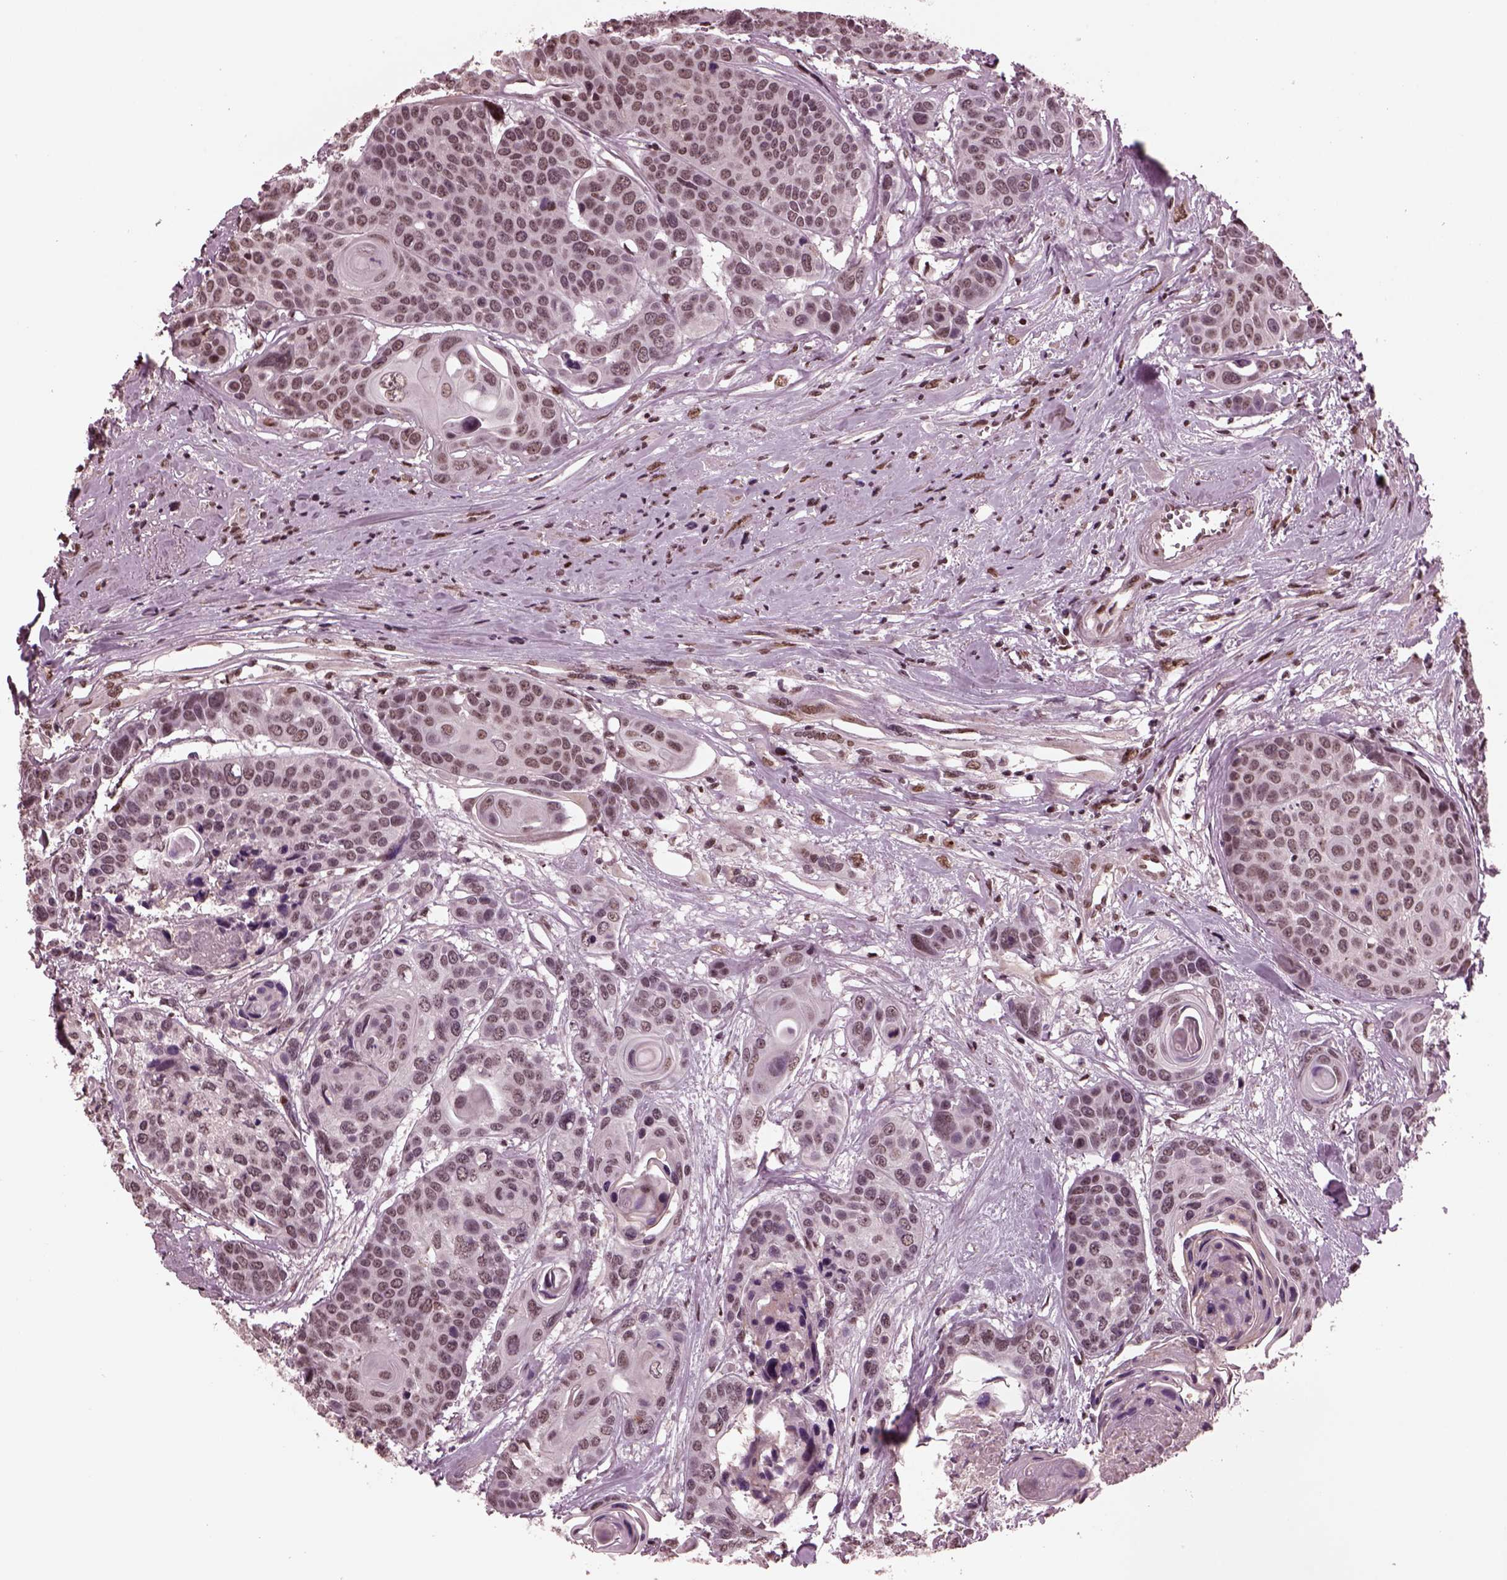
{"staining": {"intensity": "weak", "quantity": "25%-75%", "location": "nuclear"}, "tissue": "head and neck cancer", "cell_type": "Tumor cells", "image_type": "cancer", "snomed": [{"axis": "morphology", "description": "Squamous cell carcinoma, NOS"}, {"axis": "topography", "description": "Oral tissue"}, {"axis": "topography", "description": "Head-Neck"}], "caption": "A micrograph showing weak nuclear positivity in approximately 25%-75% of tumor cells in head and neck cancer, as visualized by brown immunohistochemical staining.", "gene": "NAP1L5", "patient": {"sex": "male", "age": 56}}